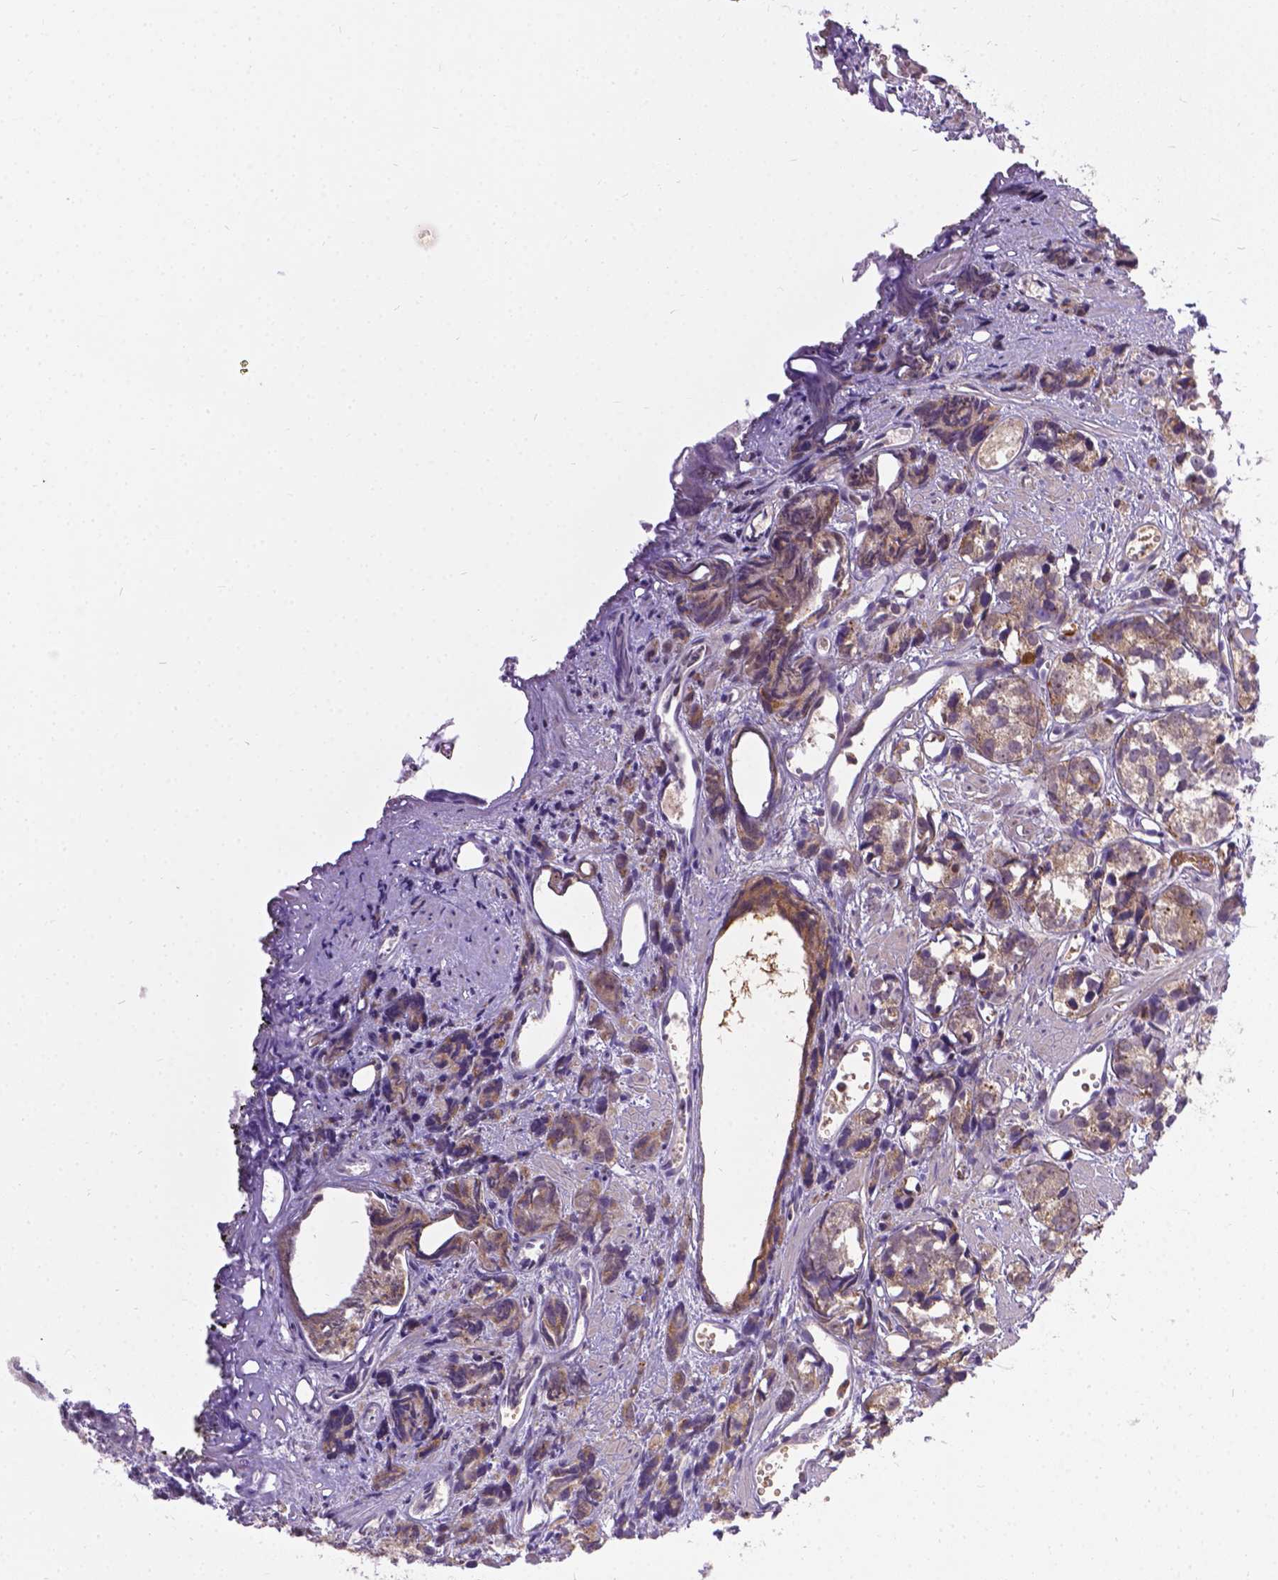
{"staining": {"intensity": "moderate", "quantity": "<25%", "location": "cytoplasmic/membranous"}, "tissue": "prostate cancer", "cell_type": "Tumor cells", "image_type": "cancer", "snomed": [{"axis": "morphology", "description": "Adenocarcinoma, High grade"}, {"axis": "topography", "description": "Prostate"}], "caption": "IHC of prostate cancer exhibits low levels of moderate cytoplasmic/membranous staining in about <25% of tumor cells. Immunohistochemistry (ihc) stains the protein of interest in brown and the nuclei are stained blue.", "gene": "TM4SF18", "patient": {"sex": "male", "age": 77}}